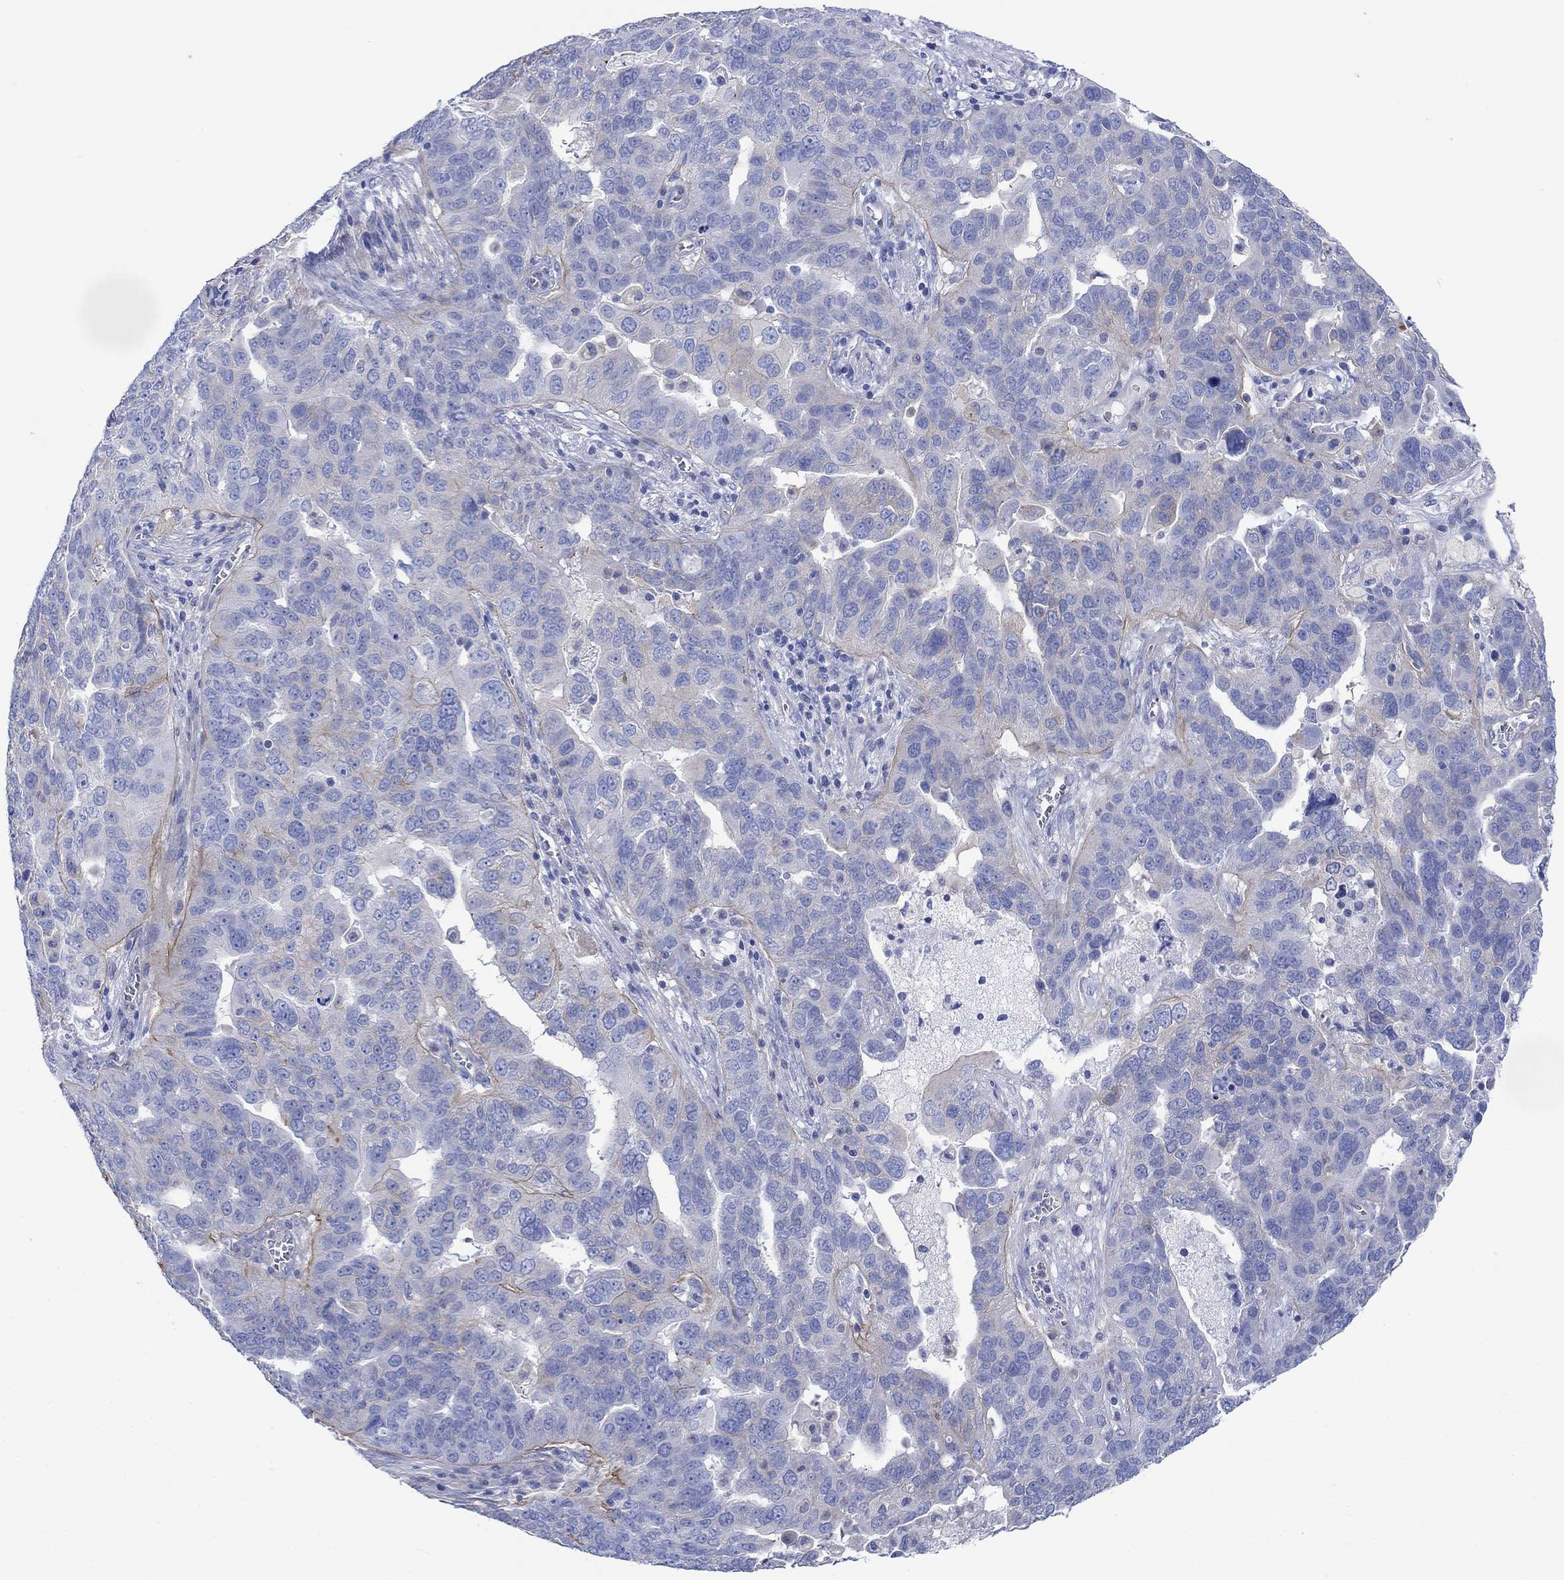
{"staining": {"intensity": "weak", "quantity": "<25%", "location": "cytoplasmic/membranous"}, "tissue": "ovarian cancer", "cell_type": "Tumor cells", "image_type": "cancer", "snomed": [{"axis": "morphology", "description": "Carcinoma, endometroid"}, {"axis": "topography", "description": "Soft tissue"}, {"axis": "topography", "description": "Ovary"}], "caption": "High power microscopy micrograph of an IHC image of ovarian endometroid carcinoma, revealing no significant staining in tumor cells.", "gene": "REEP6", "patient": {"sex": "female", "age": 52}}